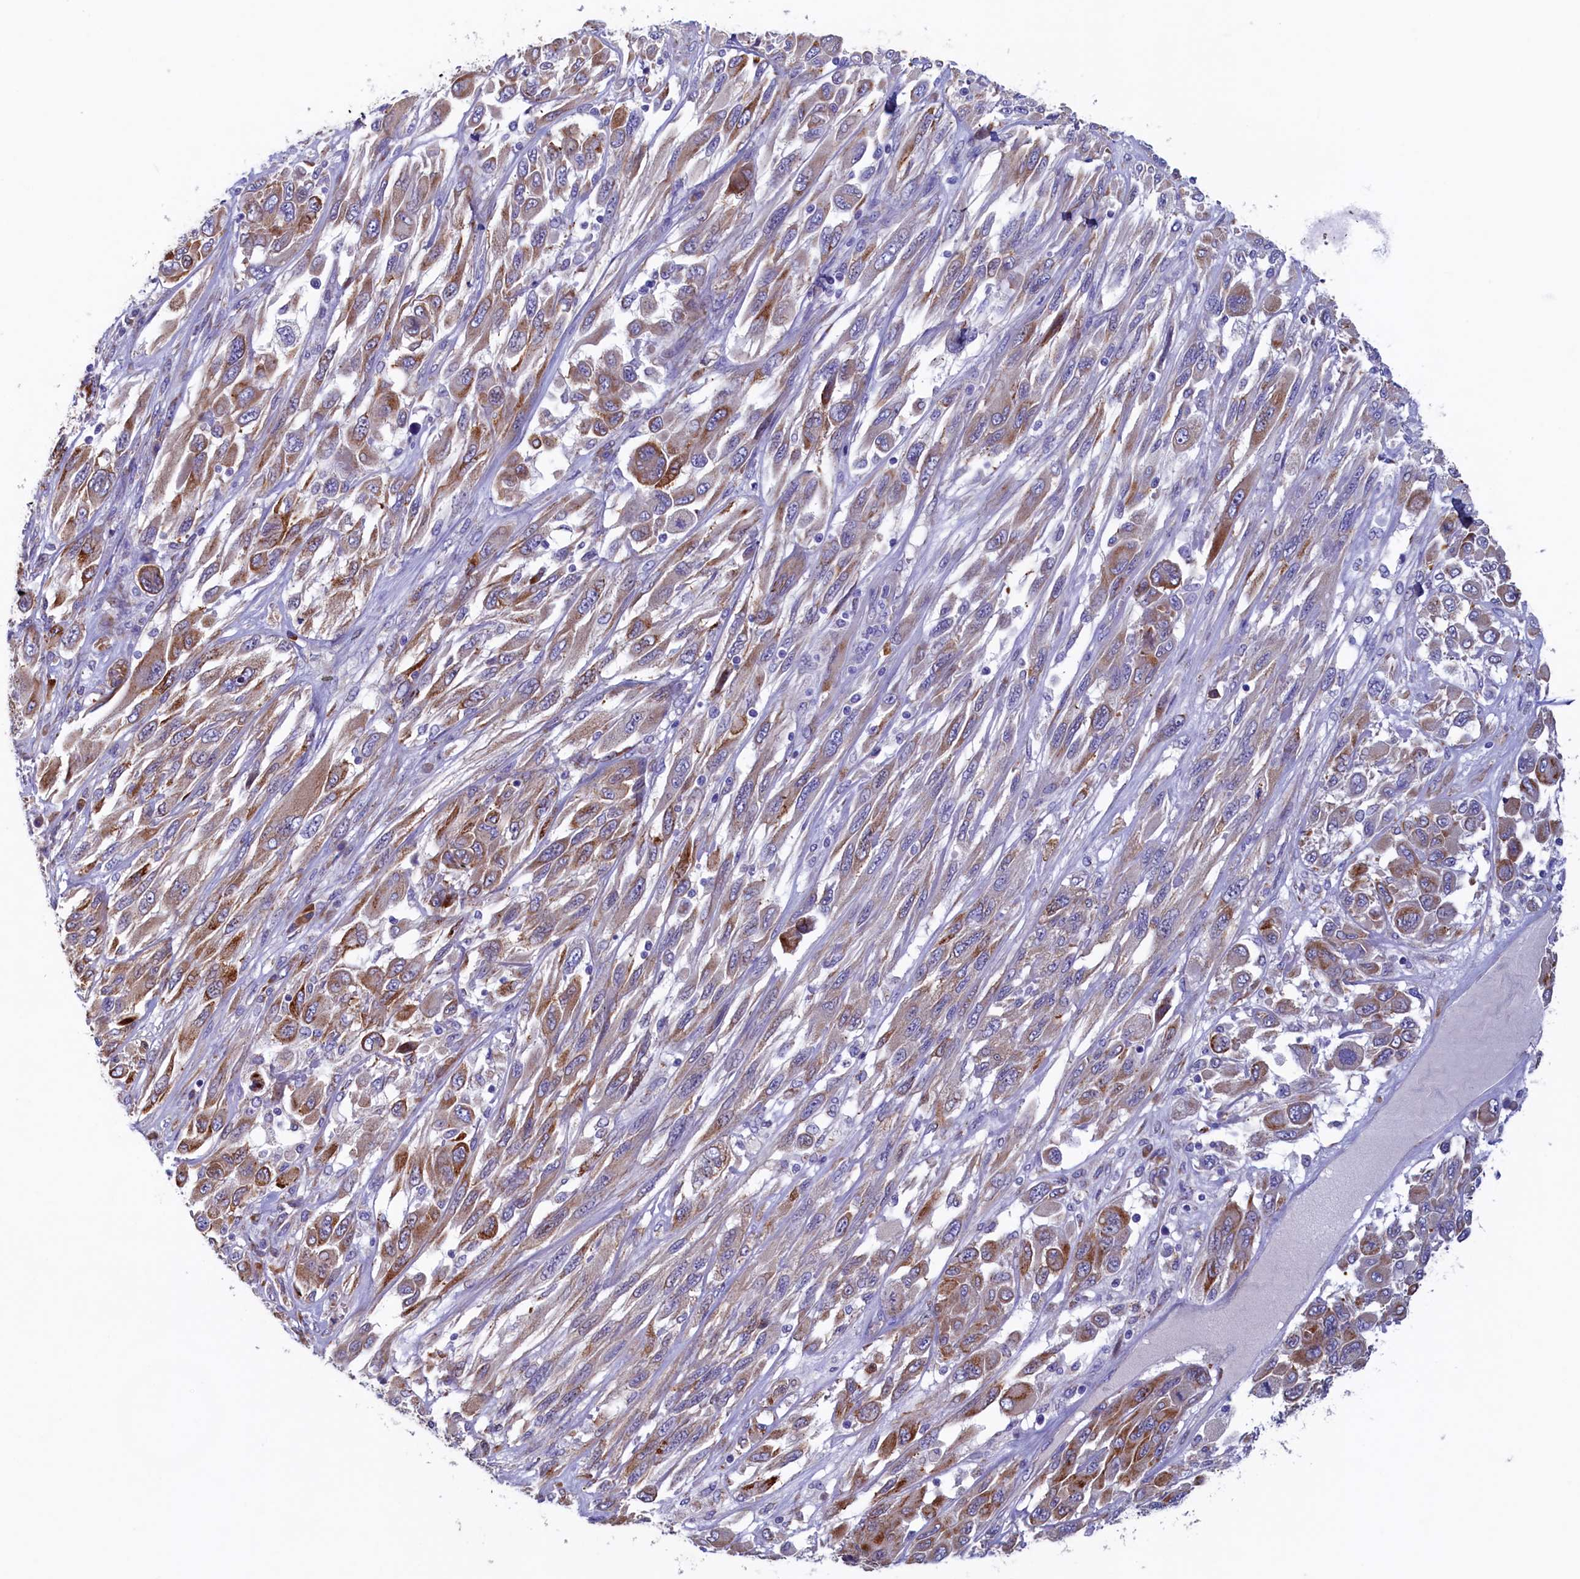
{"staining": {"intensity": "moderate", "quantity": ">75%", "location": "cytoplasmic/membranous"}, "tissue": "melanoma", "cell_type": "Tumor cells", "image_type": "cancer", "snomed": [{"axis": "morphology", "description": "Malignant melanoma, NOS"}, {"axis": "topography", "description": "Skin"}], "caption": "Melanoma was stained to show a protein in brown. There is medium levels of moderate cytoplasmic/membranous positivity in about >75% of tumor cells. (Brightfield microscopy of DAB IHC at high magnification).", "gene": "CBLIF", "patient": {"sex": "female", "age": 91}}